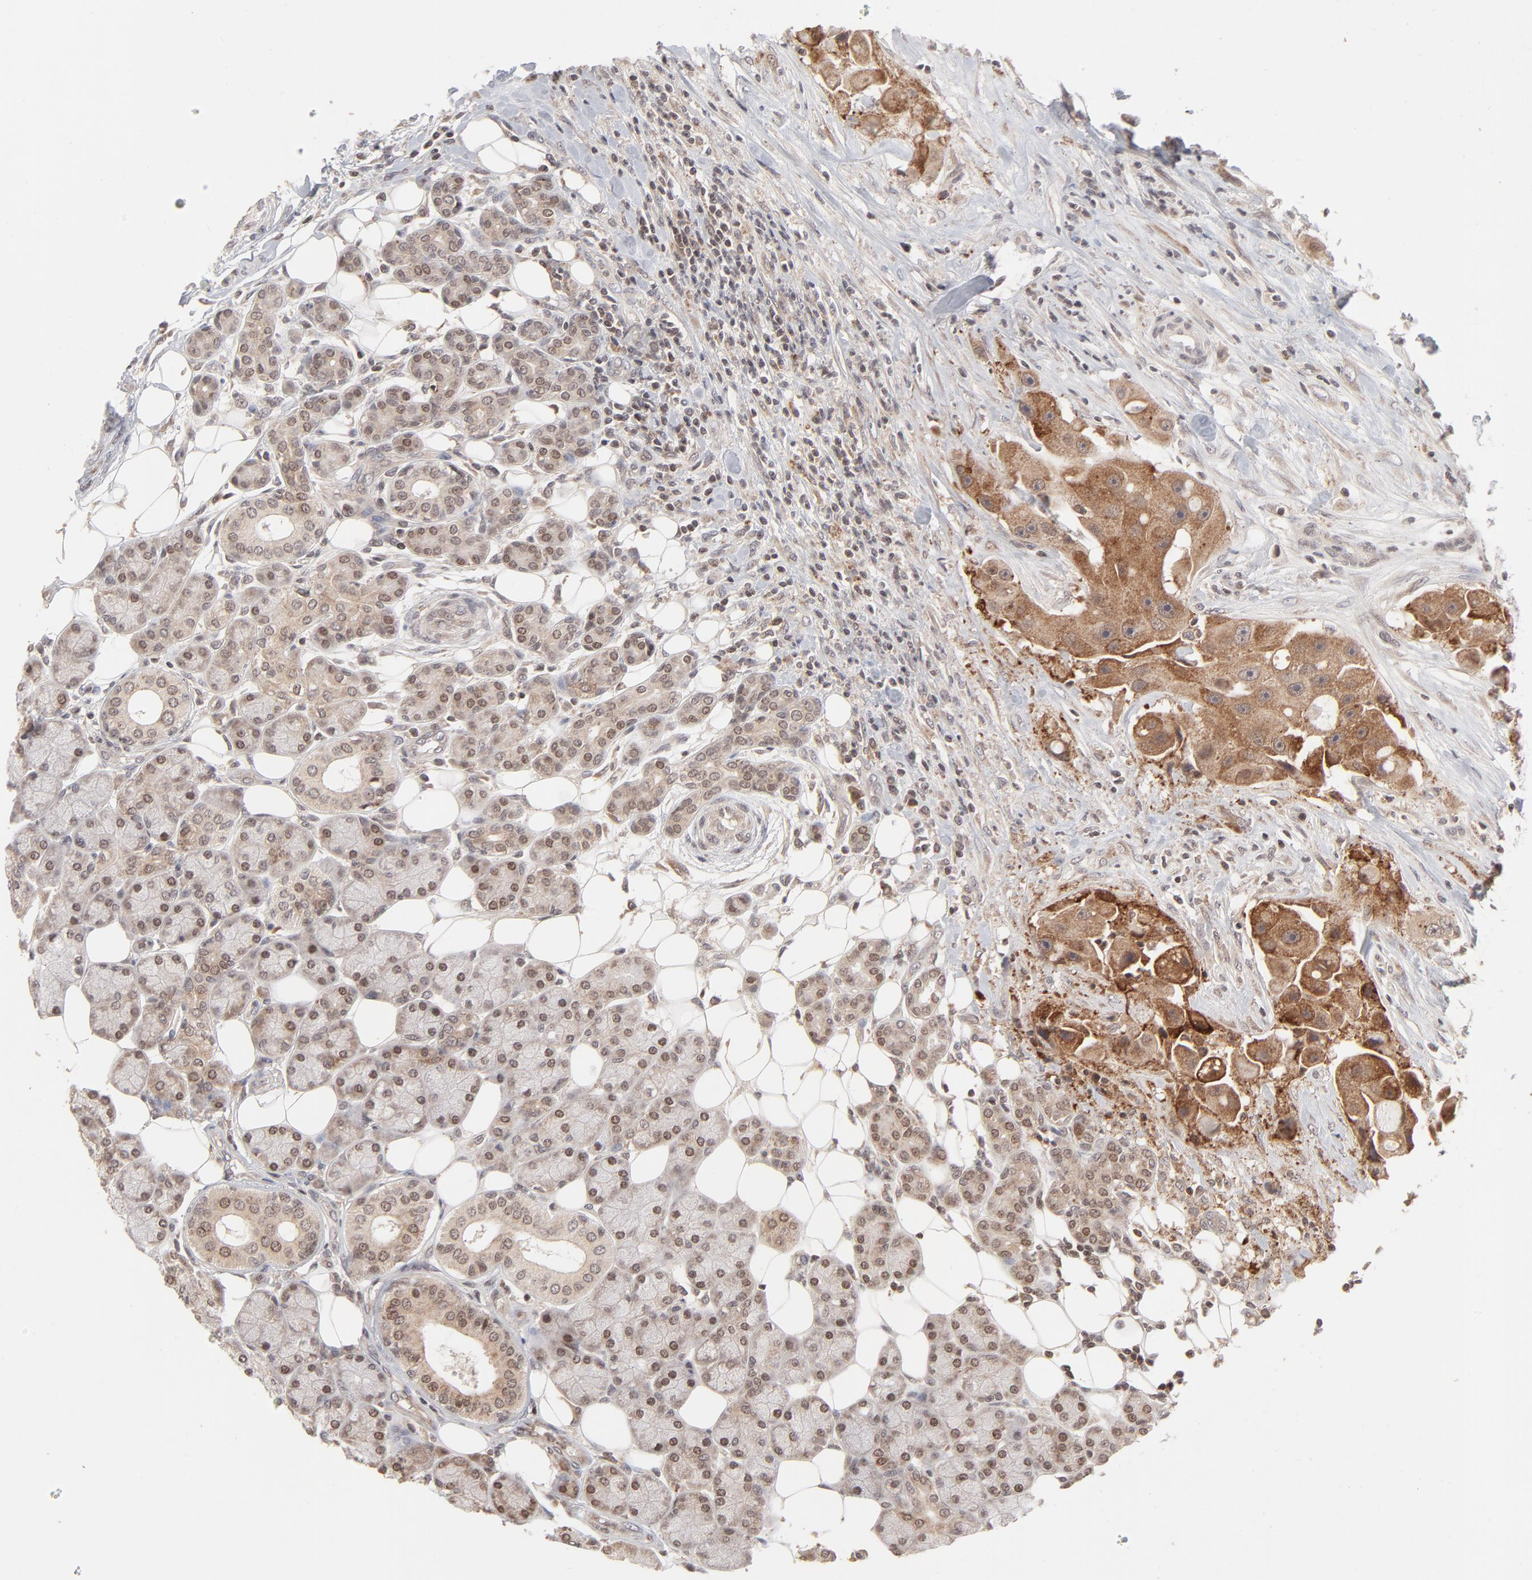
{"staining": {"intensity": "moderate", "quantity": ">75%", "location": "cytoplasmic/membranous"}, "tissue": "head and neck cancer", "cell_type": "Tumor cells", "image_type": "cancer", "snomed": [{"axis": "morphology", "description": "Normal tissue, NOS"}, {"axis": "morphology", "description": "Adenocarcinoma, NOS"}, {"axis": "topography", "description": "Salivary gland"}, {"axis": "topography", "description": "Head-Neck"}], "caption": "Head and neck cancer (adenocarcinoma) tissue exhibits moderate cytoplasmic/membranous expression in approximately >75% of tumor cells, visualized by immunohistochemistry.", "gene": "ARIH1", "patient": {"sex": "male", "age": 80}}